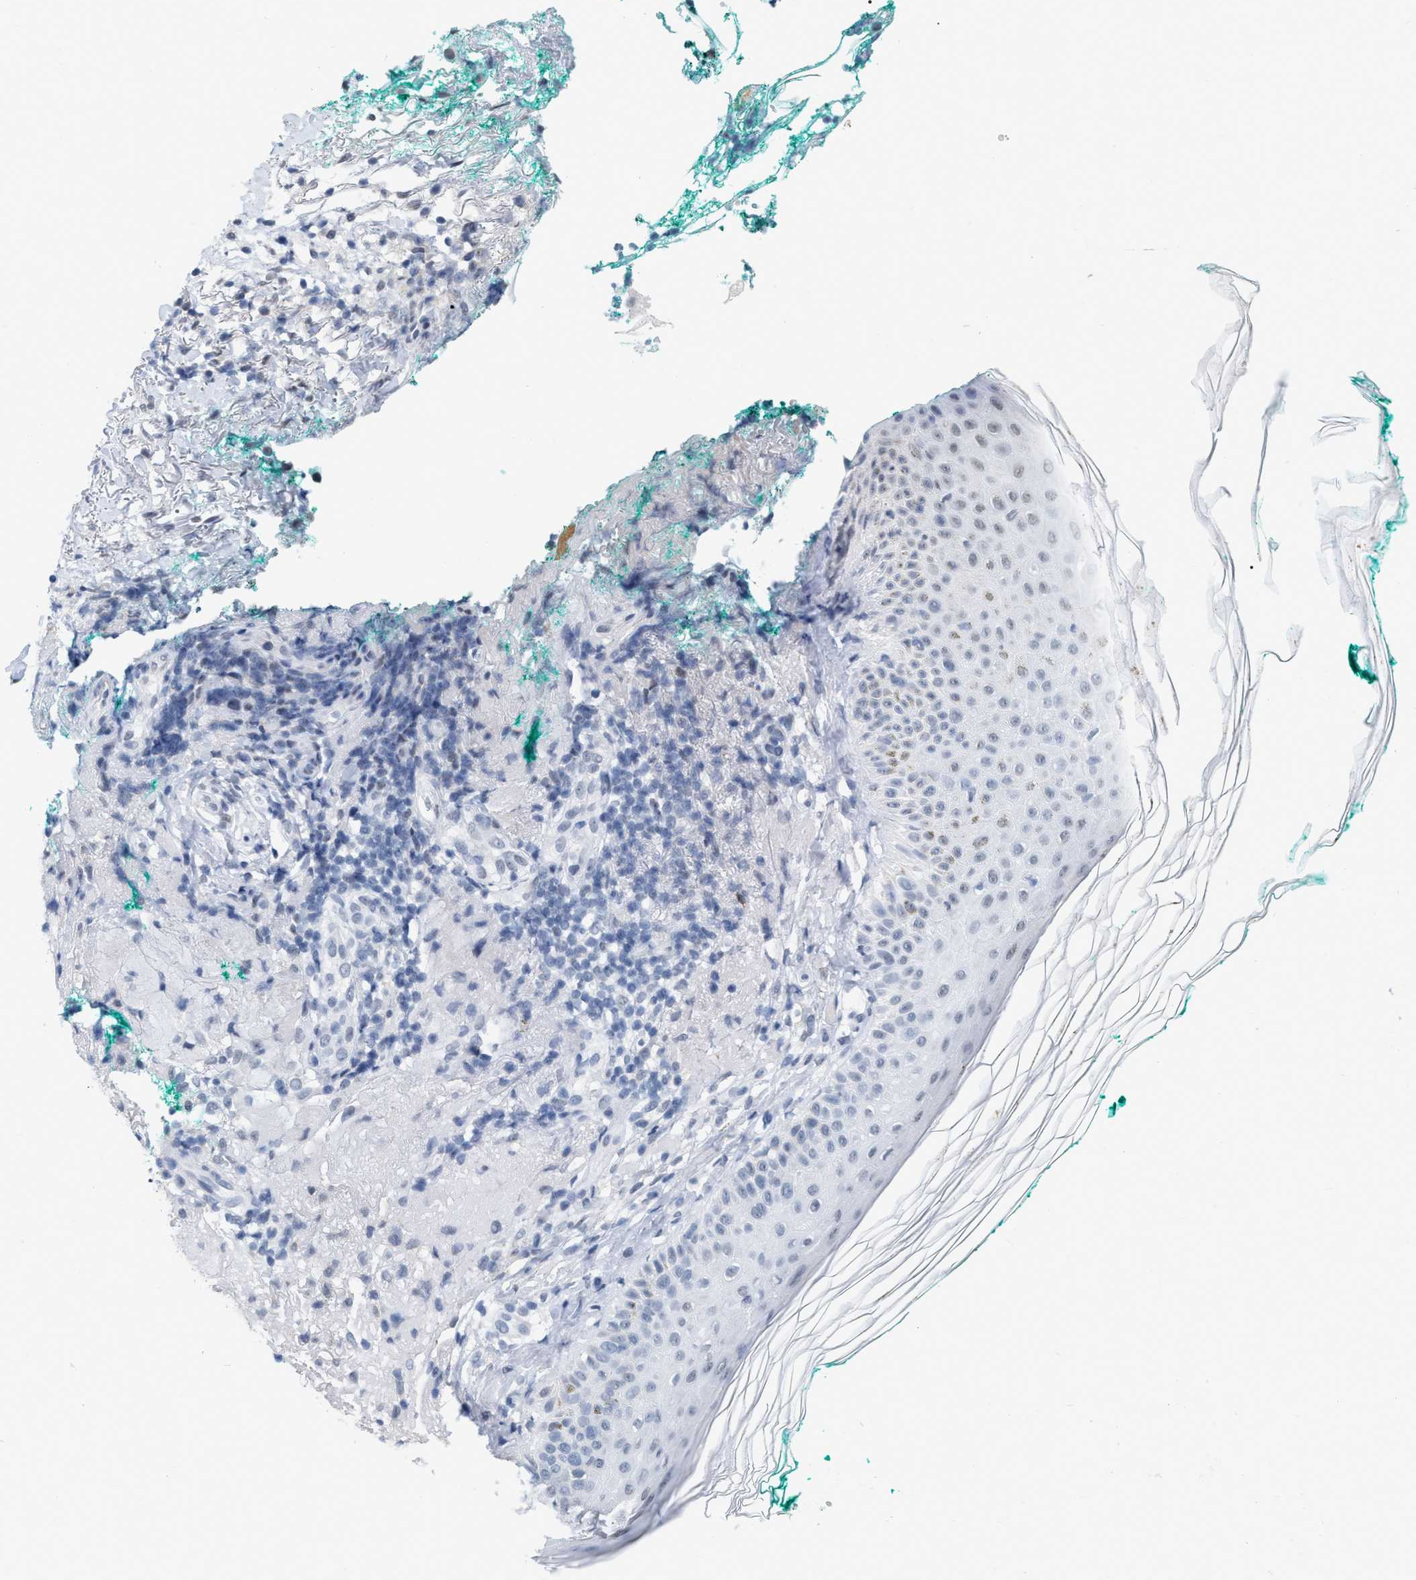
{"staining": {"intensity": "negative", "quantity": "none", "location": "none"}, "tissue": "melanoma", "cell_type": "Tumor cells", "image_type": "cancer", "snomed": [{"axis": "morphology", "description": "Necrosis, NOS"}, {"axis": "morphology", "description": "Malignant melanoma, NOS"}, {"axis": "topography", "description": "Skin"}], "caption": "Melanoma was stained to show a protein in brown. There is no significant positivity in tumor cells. (DAB immunohistochemistry (IHC), high magnification).", "gene": "XIRP1", "patient": {"sex": "female", "age": 87}}